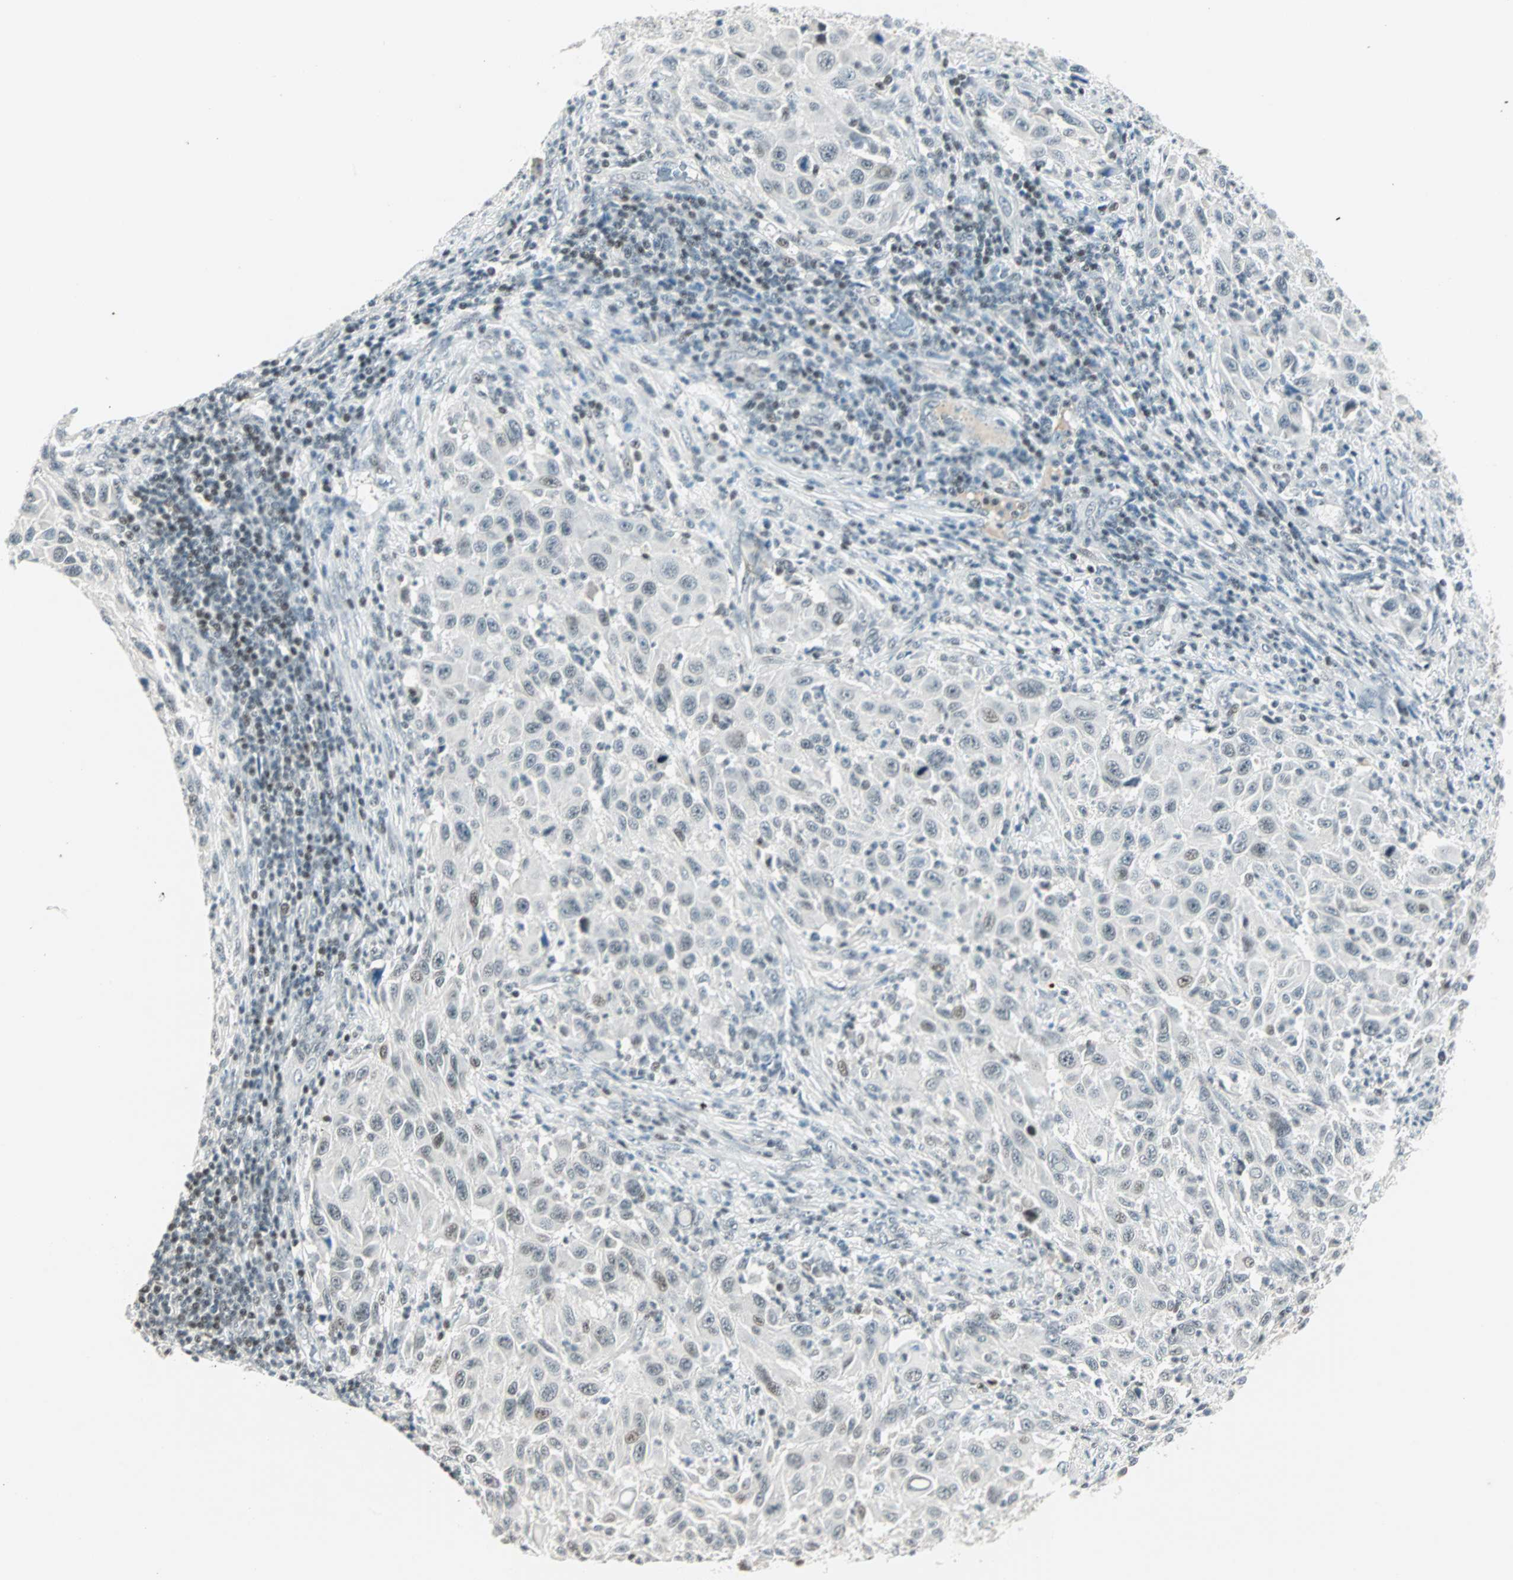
{"staining": {"intensity": "weak", "quantity": "<25%", "location": "nuclear"}, "tissue": "melanoma", "cell_type": "Tumor cells", "image_type": "cancer", "snomed": [{"axis": "morphology", "description": "Malignant melanoma, Metastatic site"}, {"axis": "topography", "description": "Lymph node"}], "caption": "Photomicrograph shows no protein staining in tumor cells of melanoma tissue. (DAB IHC visualized using brightfield microscopy, high magnification).", "gene": "SIN3A", "patient": {"sex": "male", "age": 61}}